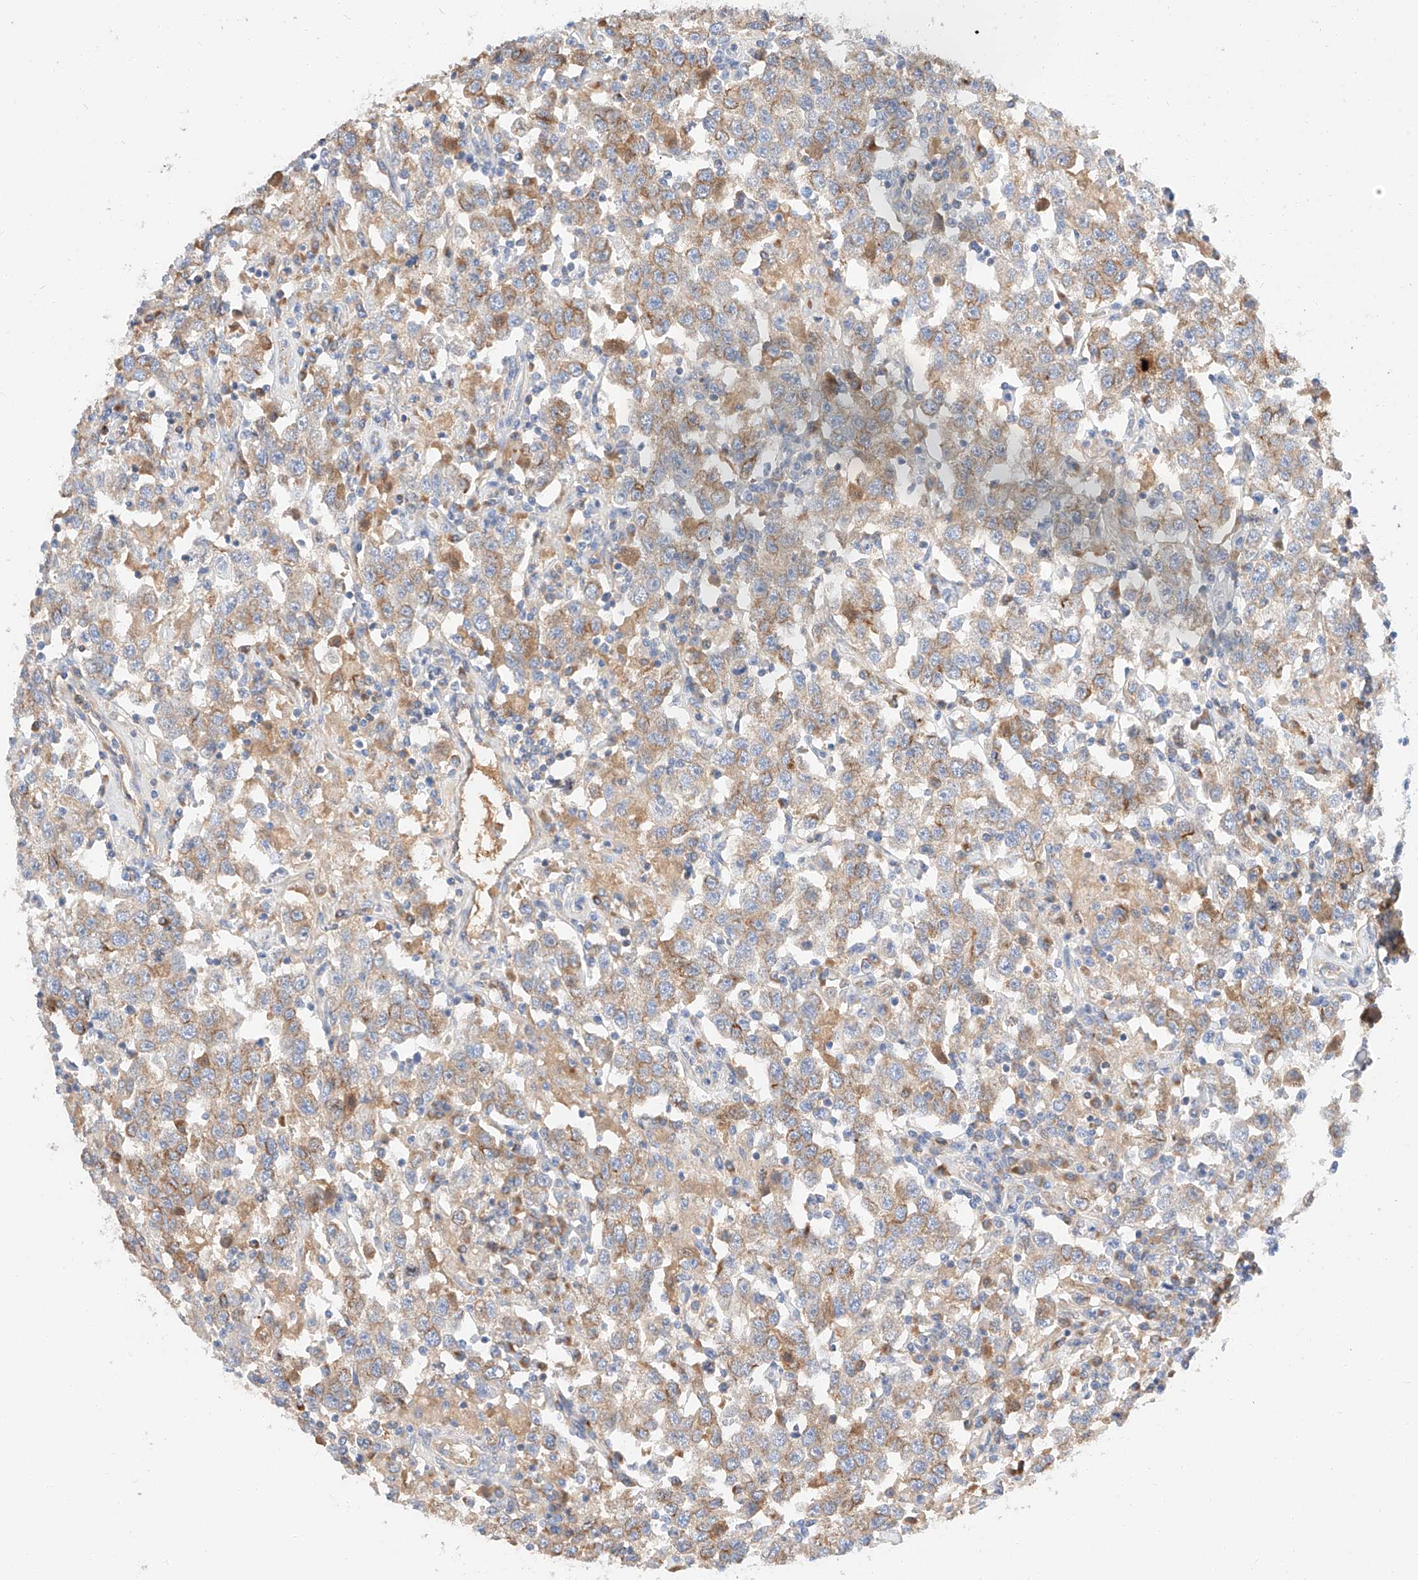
{"staining": {"intensity": "moderate", "quantity": ">75%", "location": "cytoplasmic/membranous"}, "tissue": "testis cancer", "cell_type": "Tumor cells", "image_type": "cancer", "snomed": [{"axis": "morphology", "description": "Seminoma, NOS"}, {"axis": "topography", "description": "Testis"}], "caption": "Testis cancer (seminoma) stained with a protein marker exhibits moderate staining in tumor cells.", "gene": "MAP7", "patient": {"sex": "male", "age": 41}}